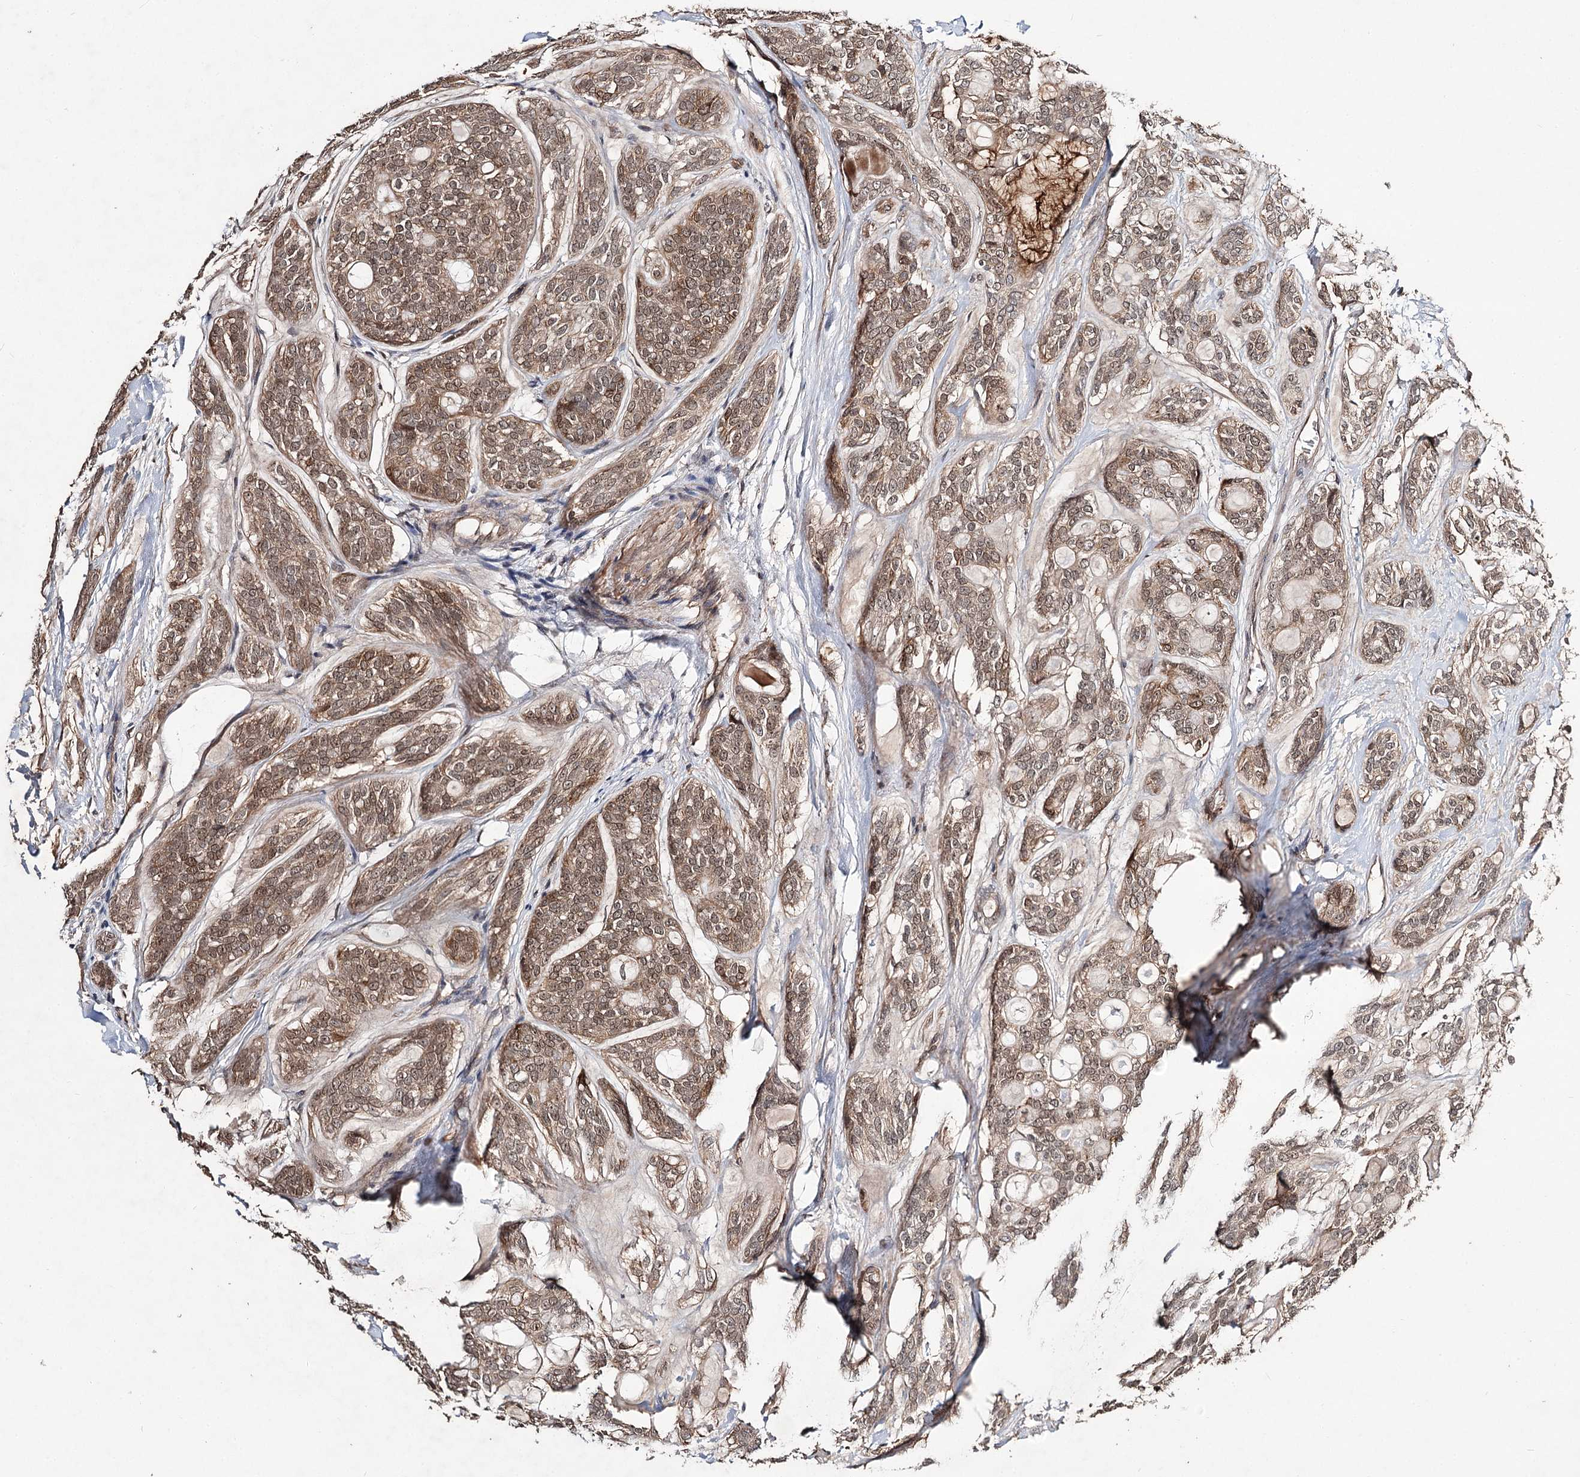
{"staining": {"intensity": "moderate", "quantity": ">75%", "location": "cytoplasmic/membranous,nuclear"}, "tissue": "head and neck cancer", "cell_type": "Tumor cells", "image_type": "cancer", "snomed": [{"axis": "morphology", "description": "Adenocarcinoma, NOS"}, {"axis": "topography", "description": "Head-Neck"}], "caption": "Immunohistochemical staining of human head and neck cancer (adenocarcinoma) demonstrates medium levels of moderate cytoplasmic/membranous and nuclear protein expression in about >75% of tumor cells.", "gene": "NOPCHAP1", "patient": {"sex": "male", "age": 66}}